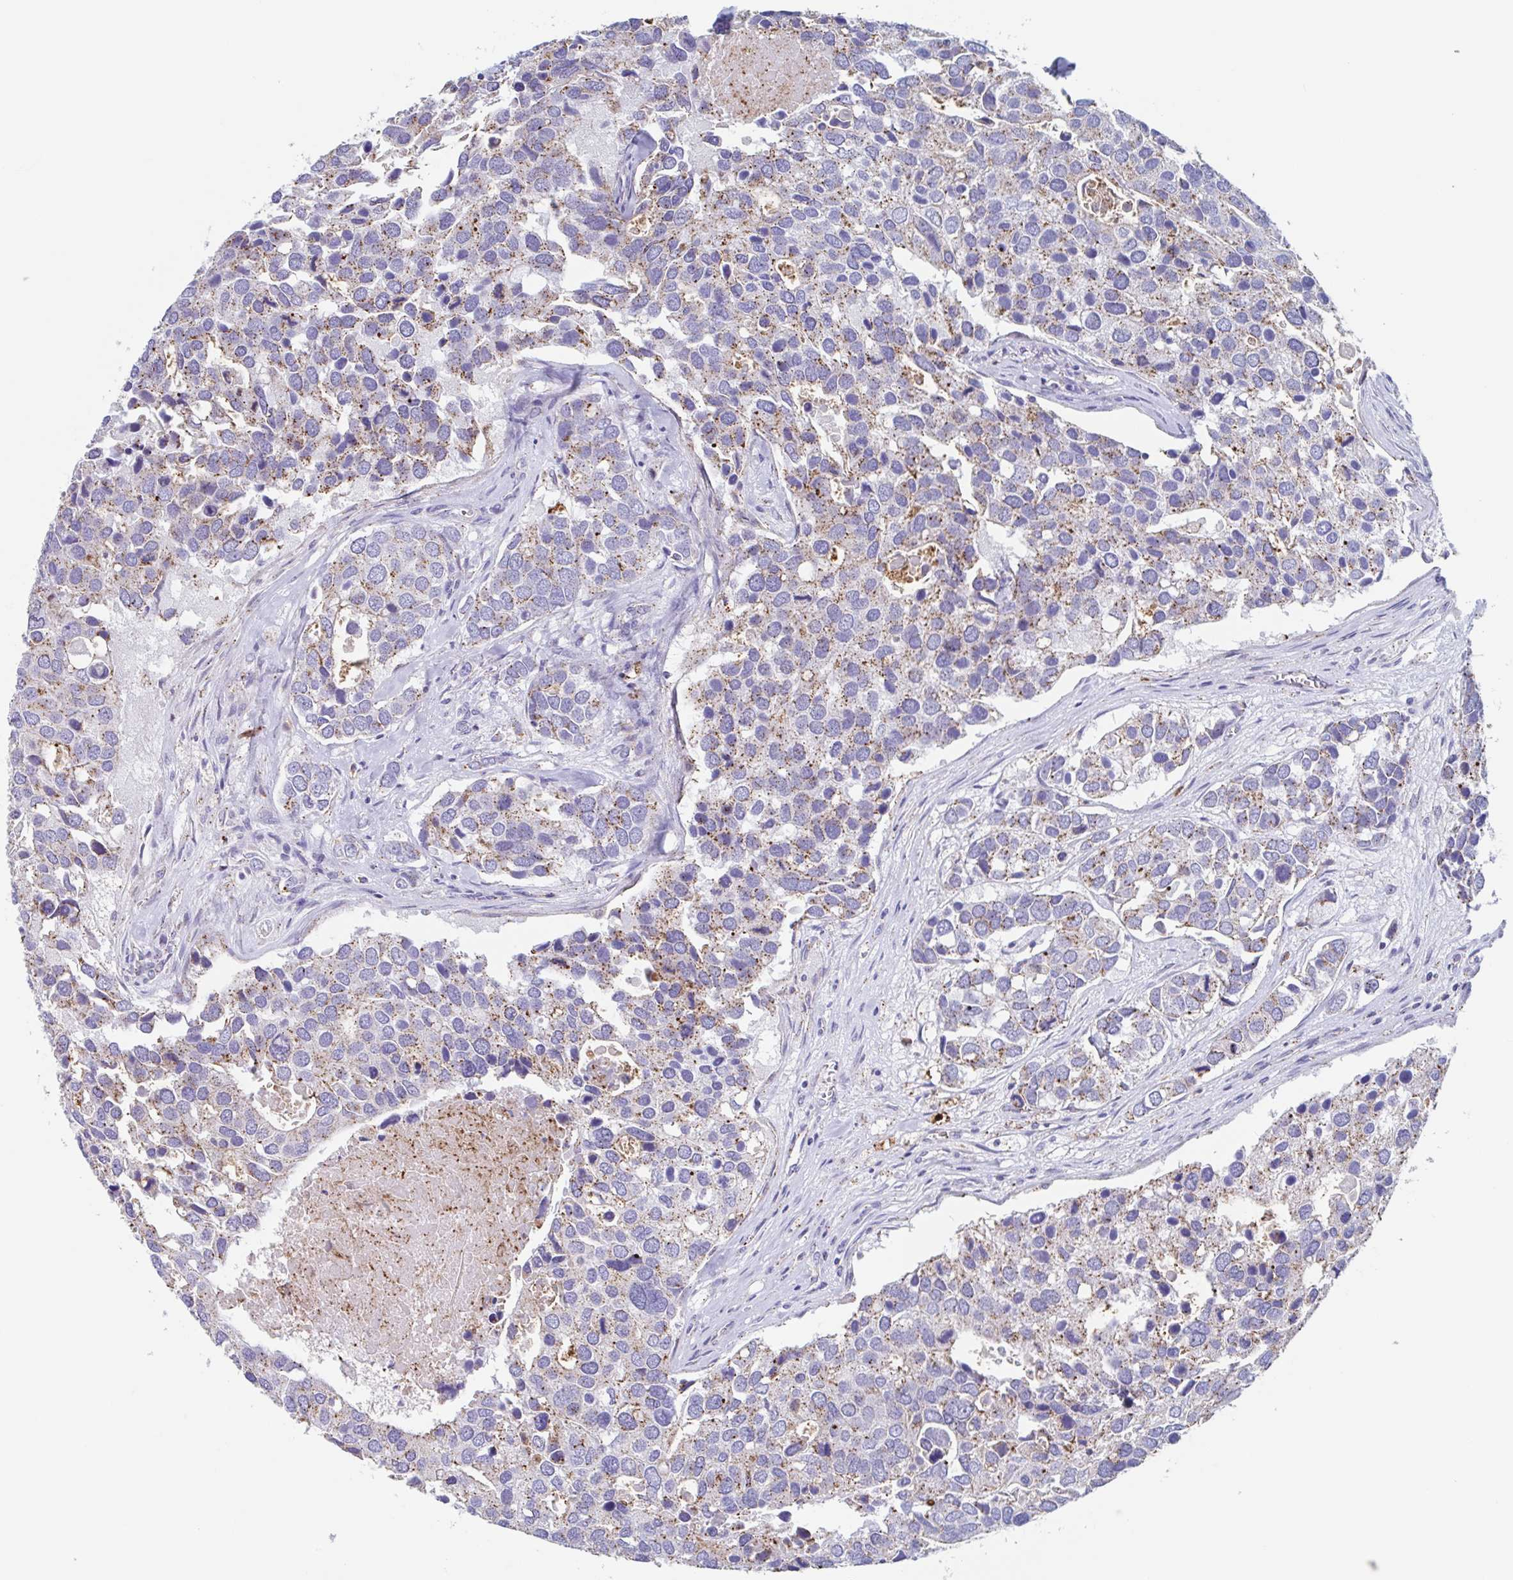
{"staining": {"intensity": "moderate", "quantity": ">75%", "location": "cytoplasmic/membranous"}, "tissue": "breast cancer", "cell_type": "Tumor cells", "image_type": "cancer", "snomed": [{"axis": "morphology", "description": "Duct carcinoma"}, {"axis": "topography", "description": "Breast"}], "caption": "High-power microscopy captured an immunohistochemistry (IHC) micrograph of breast cancer, revealing moderate cytoplasmic/membranous expression in approximately >75% of tumor cells.", "gene": "CHMP5", "patient": {"sex": "female", "age": 83}}